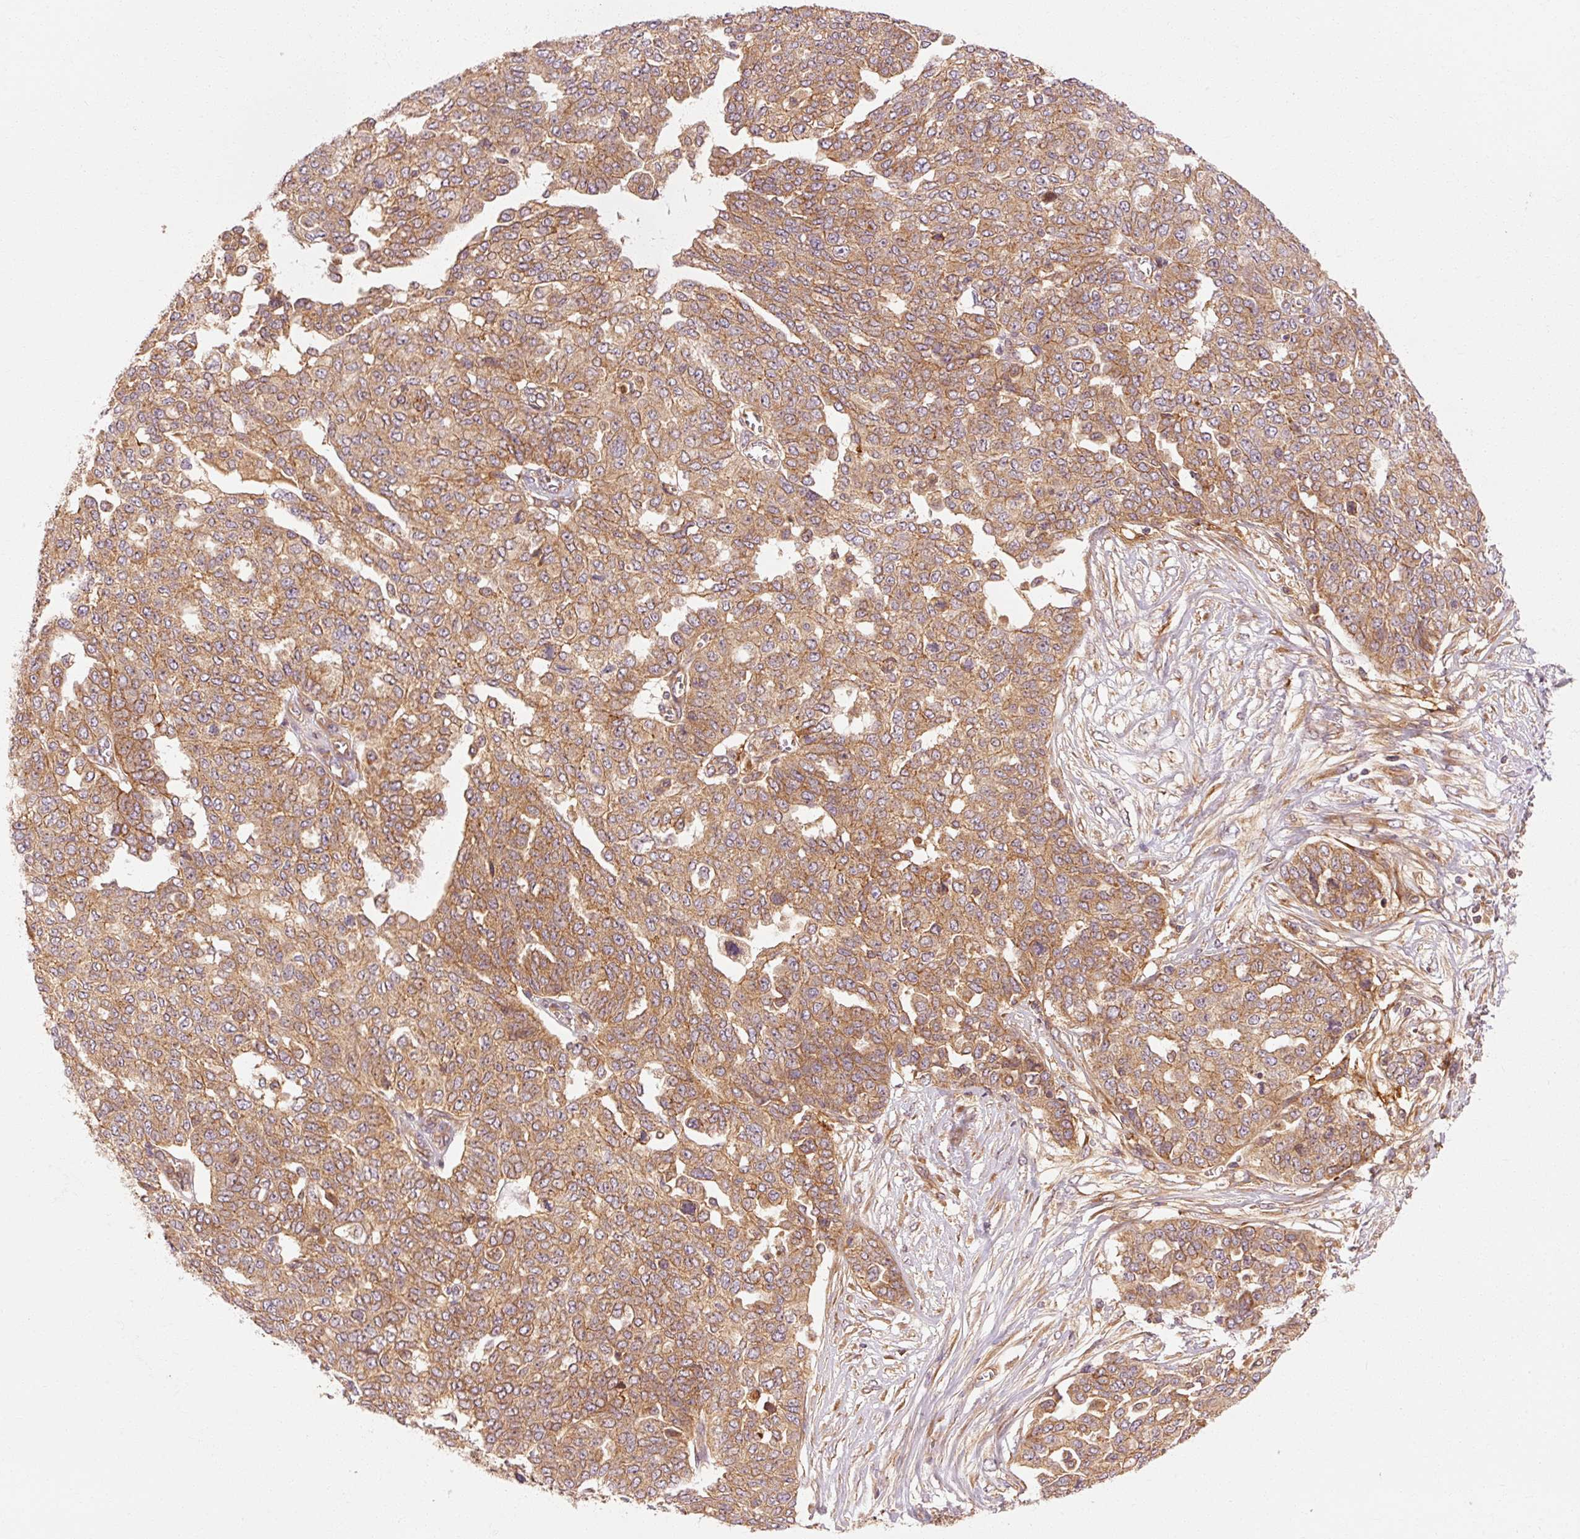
{"staining": {"intensity": "moderate", "quantity": ">75%", "location": "cytoplasmic/membranous"}, "tissue": "ovarian cancer", "cell_type": "Tumor cells", "image_type": "cancer", "snomed": [{"axis": "morphology", "description": "Cystadenocarcinoma, serous, NOS"}, {"axis": "topography", "description": "Soft tissue"}, {"axis": "topography", "description": "Ovary"}], "caption": "The image shows immunohistochemical staining of ovarian serous cystadenocarcinoma. There is moderate cytoplasmic/membranous expression is appreciated in approximately >75% of tumor cells.", "gene": "CTNNA1", "patient": {"sex": "female", "age": 57}}